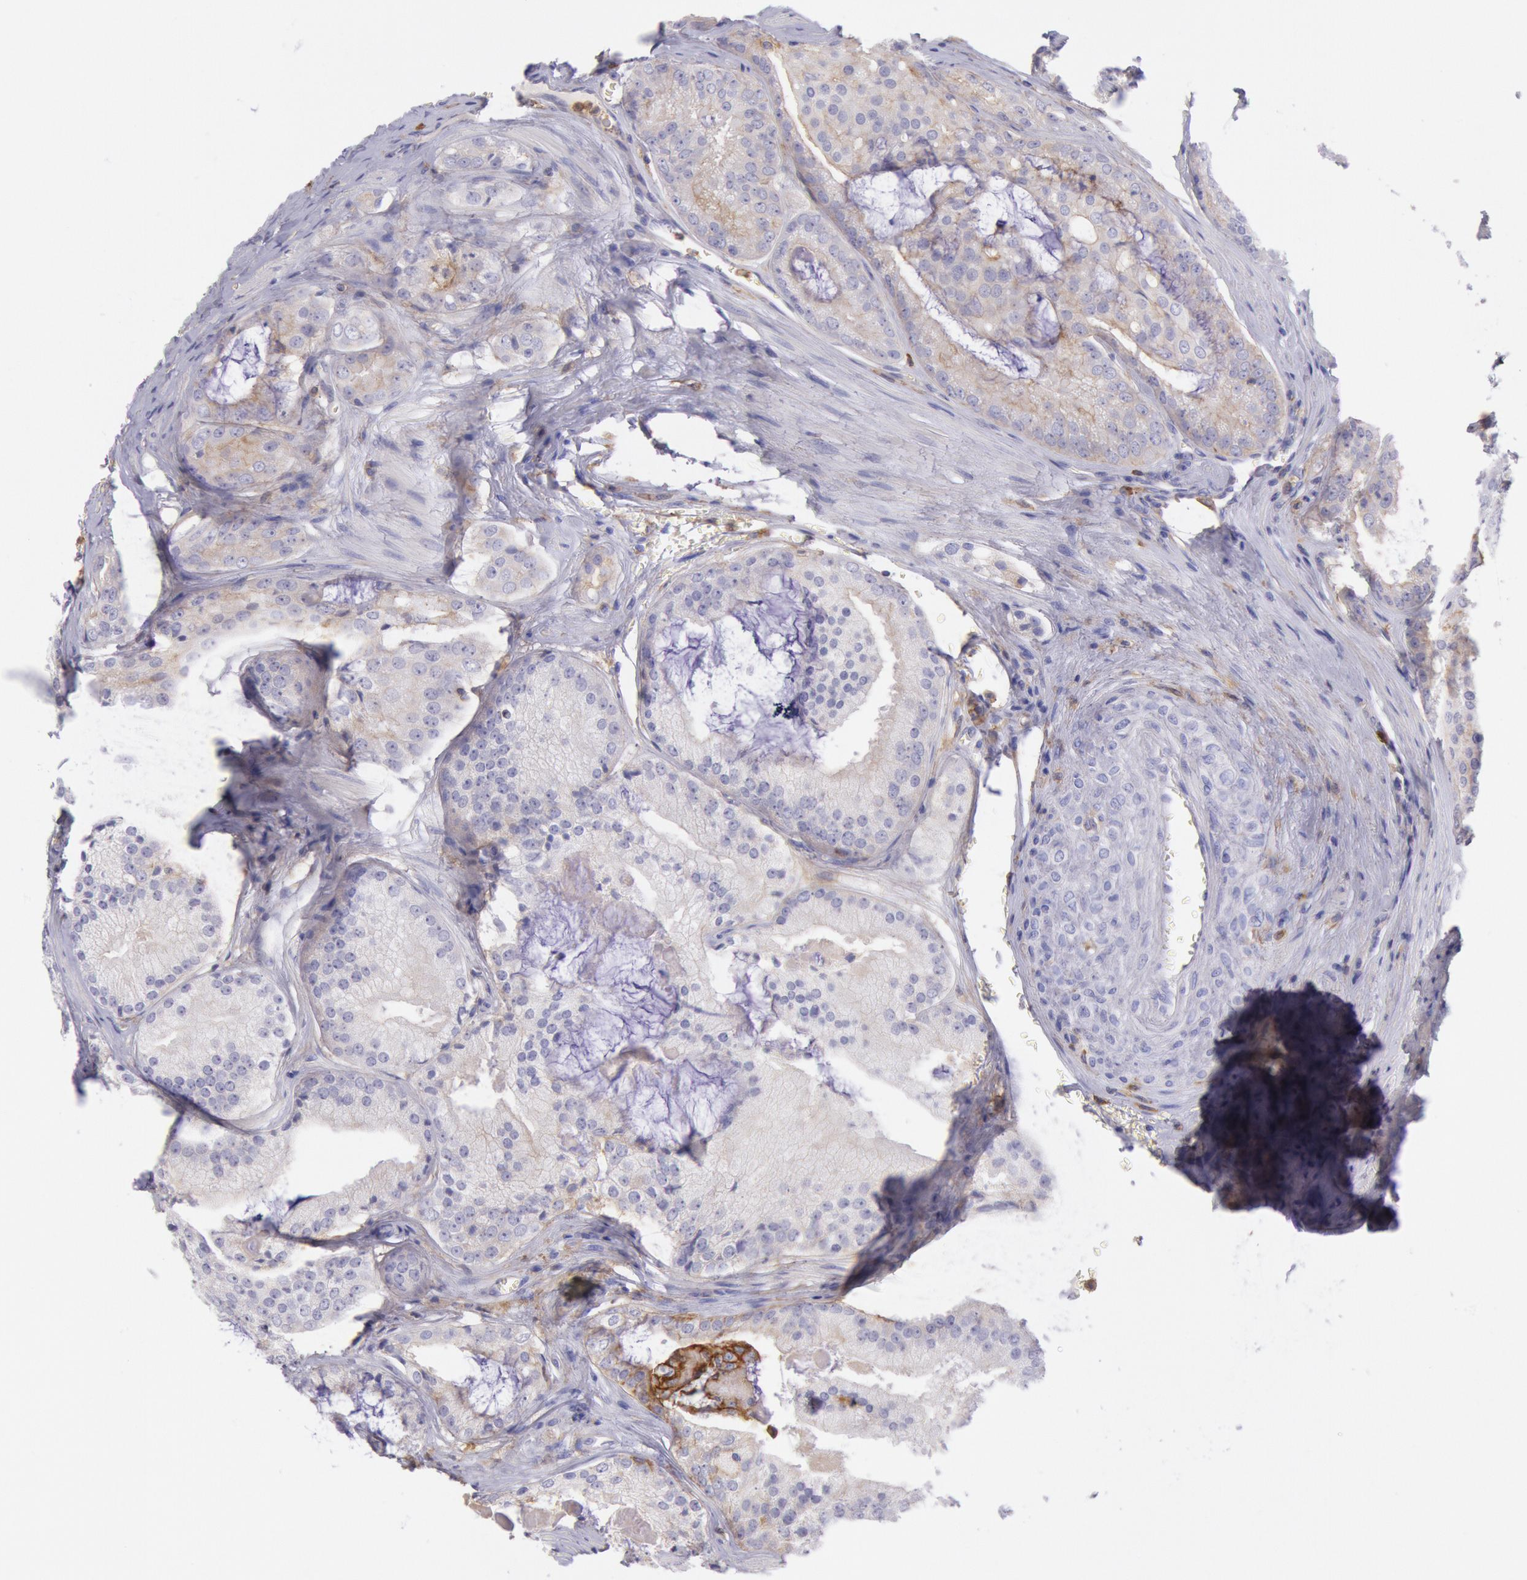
{"staining": {"intensity": "weak", "quantity": "<25%", "location": "cytoplasmic/membranous"}, "tissue": "prostate cancer", "cell_type": "Tumor cells", "image_type": "cancer", "snomed": [{"axis": "morphology", "description": "Adenocarcinoma, Medium grade"}, {"axis": "topography", "description": "Prostate"}], "caption": "Prostate cancer (adenocarcinoma (medium-grade)) stained for a protein using immunohistochemistry (IHC) reveals no staining tumor cells.", "gene": "LYN", "patient": {"sex": "male", "age": 60}}